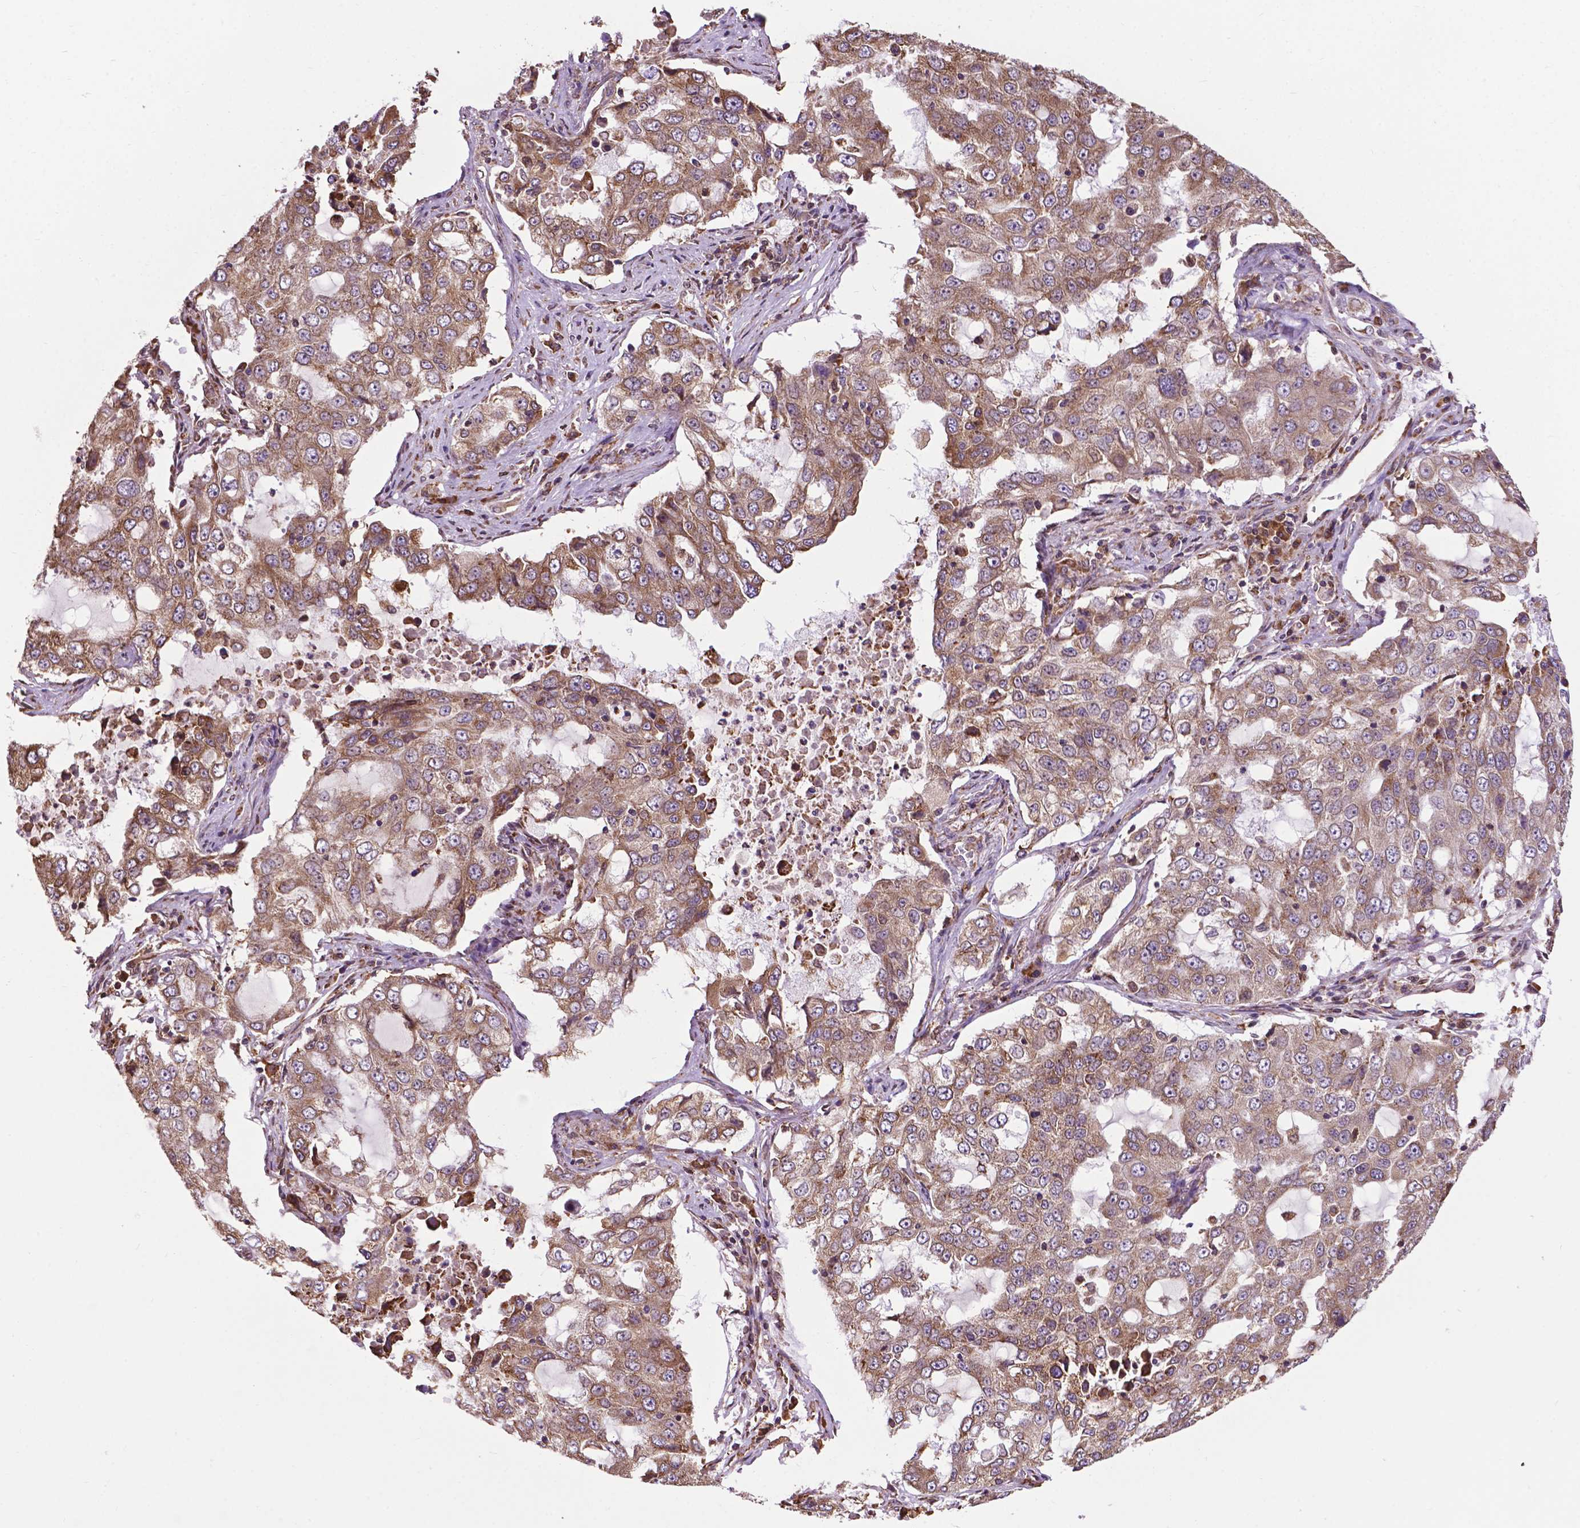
{"staining": {"intensity": "moderate", "quantity": ">75%", "location": "cytoplasmic/membranous"}, "tissue": "lung cancer", "cell_type": "Tumor cells", "image_type": "cancer", "snomed": [{"axis": "morphology", "description": "Adenocarcinoma, NOS"}, {"axis": "topography", "description": "Lung"}], "caption": "Lung cancer was stained to show a protein in brown. There is medium levels of moderate cytoplasmic/membranous positivity in about >75% of tumor cells.", "gene": "GANAB", "patient": {"sex": "female", "age": 61}}